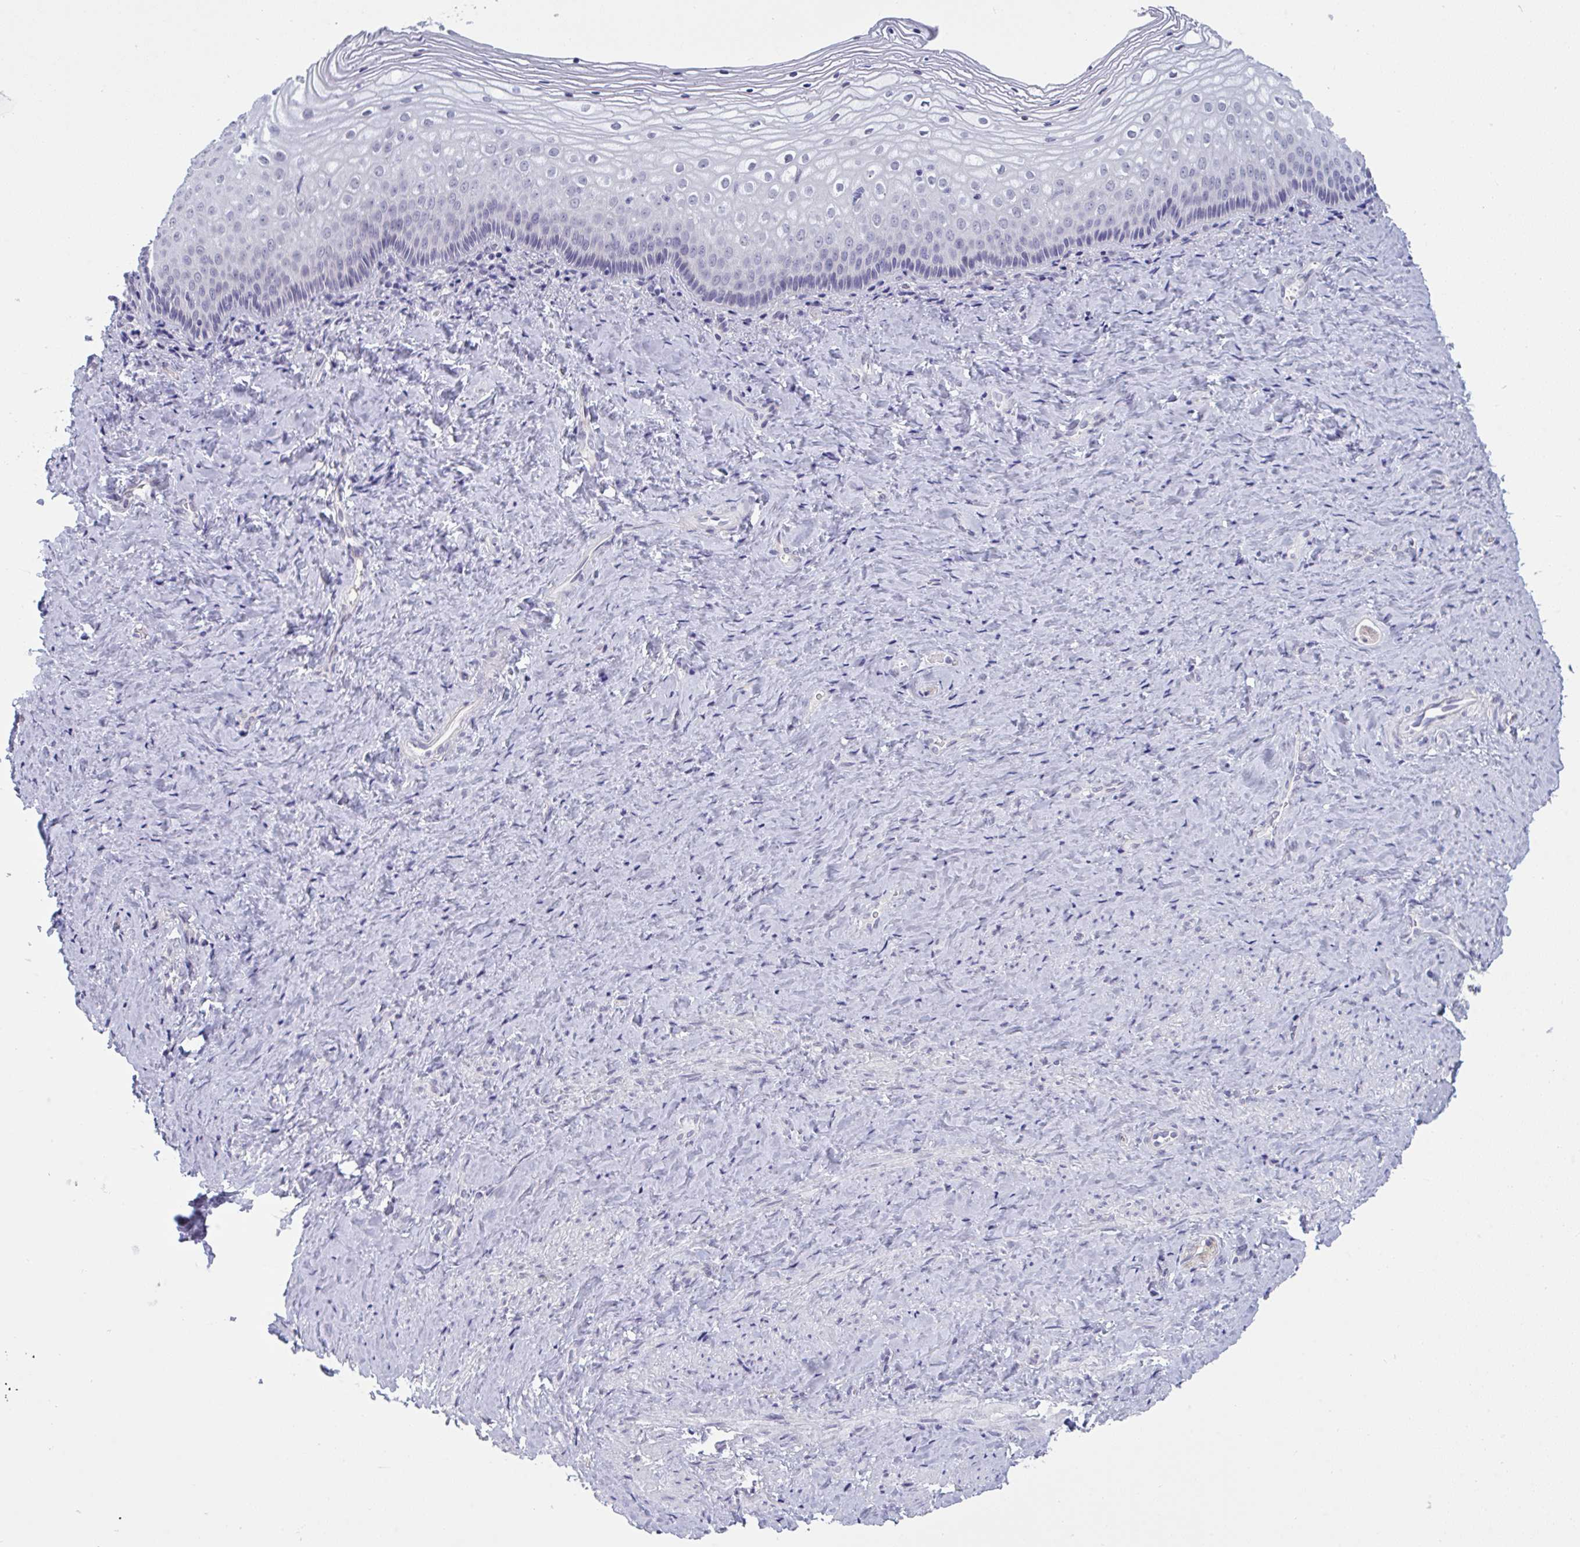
{"staining": {"intensity": "negative", "quantity": "none", "location": "none"}, "tissue": "vagina", "cell_type": "Squamous epithelial cells", "image_type": "normal", "snomed": [{"axis": "morphology", "description": "Normal tissue, NOS"}, {"axis": "topography", "description": "Vagina"}], "caption": "The micrograph exhibits no staining of squamous epithelial cells in unremarkable vagina.", "gene": "TCEAL8", "patient": {"sex": "female", "age": 45}}